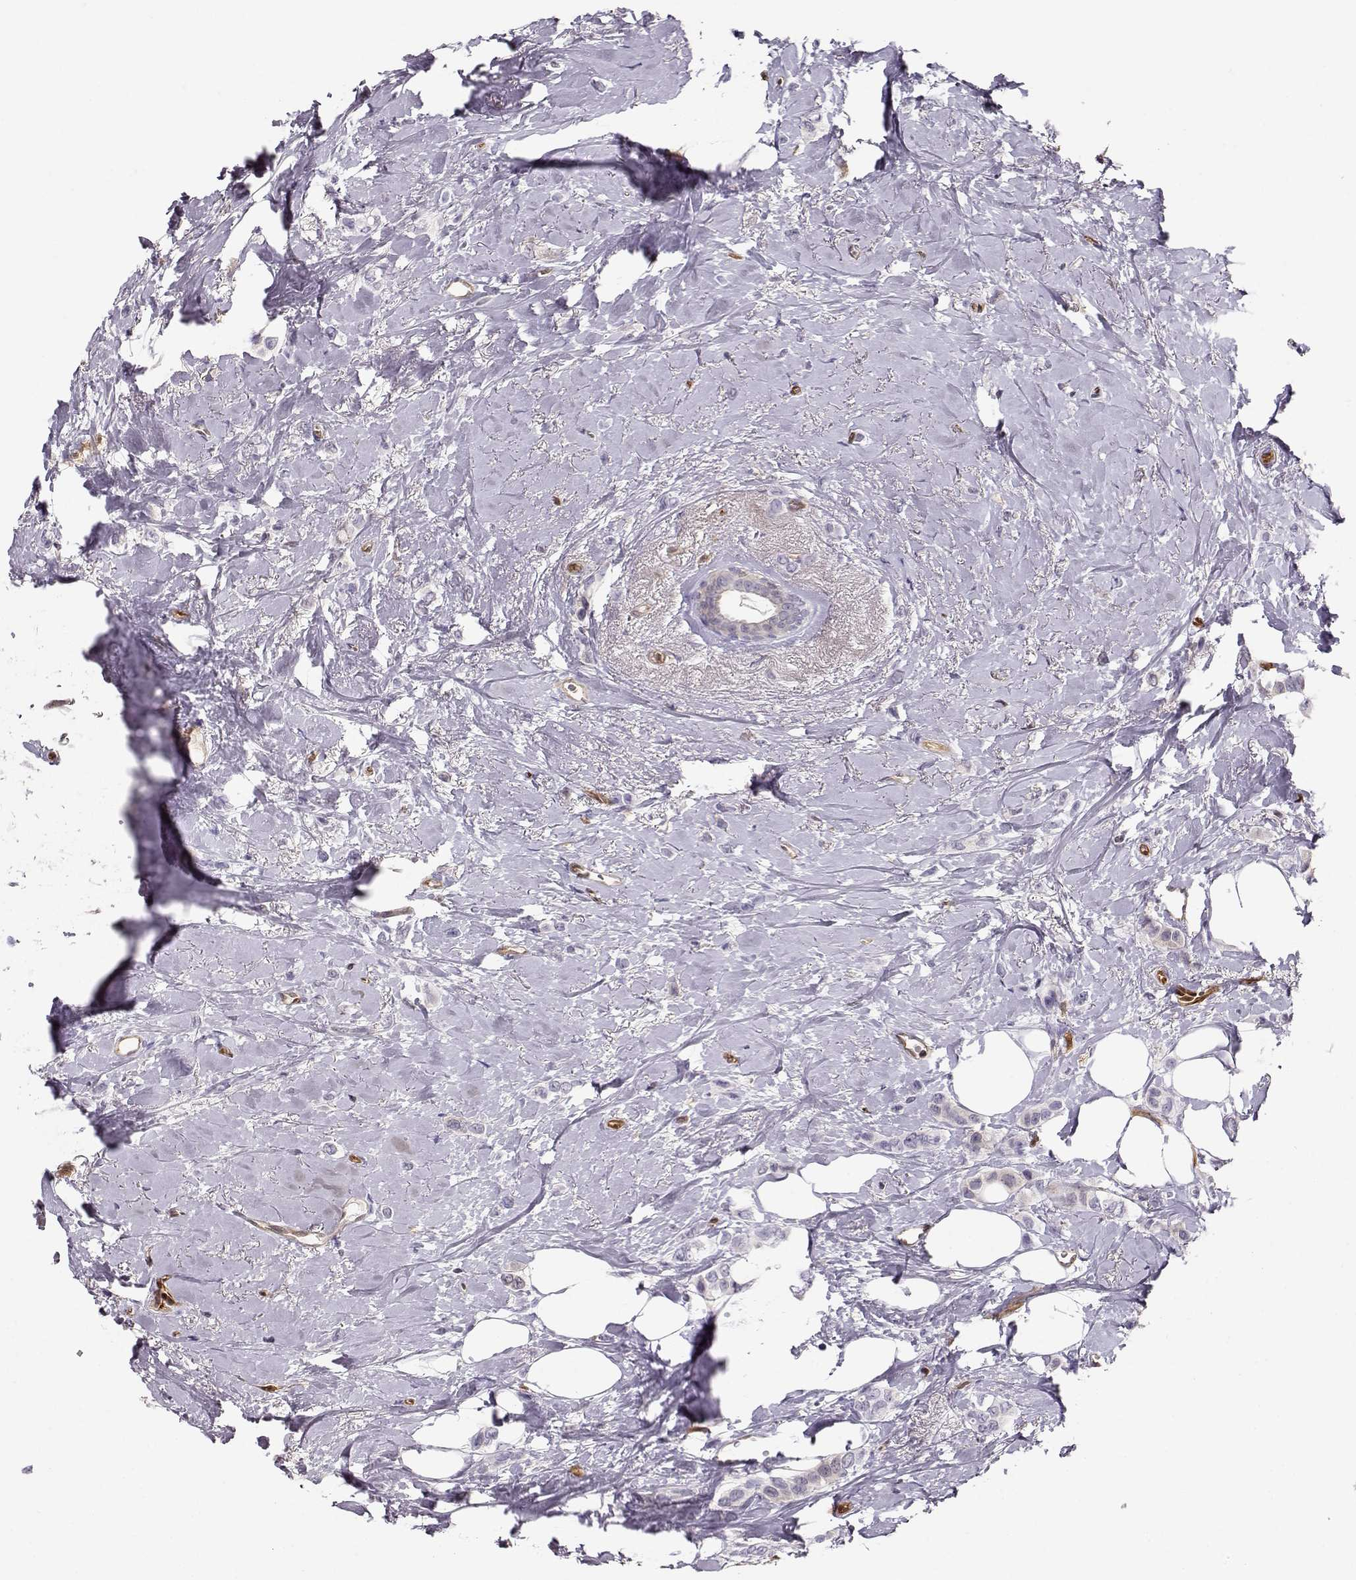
{"staining": {"intensity": "negative", "quantity": "none", "location": "none"}, "tissue": "breast cancer", "cell_type": "Tumor cells", "image_type": "cancer", "snomed": [{"axis": "morphology", "description": "Lobular carcinoma"}, {"axis": "topography", "description": "Breast"}], "caption": "A high-resolution micrograph shows IHC staining of breast cancer (lobular carcinoma), which demonstrates no significant expression in tumor cells. The staining was performed using DAB (3,3'-diaminobenzidine) to visualize the protein expression in brown, while the nuclei were stained in blue with hematoxylin (Magnification: 20x).", "gene": "PNP", "patient": {"sex": "female", "age": 66}}